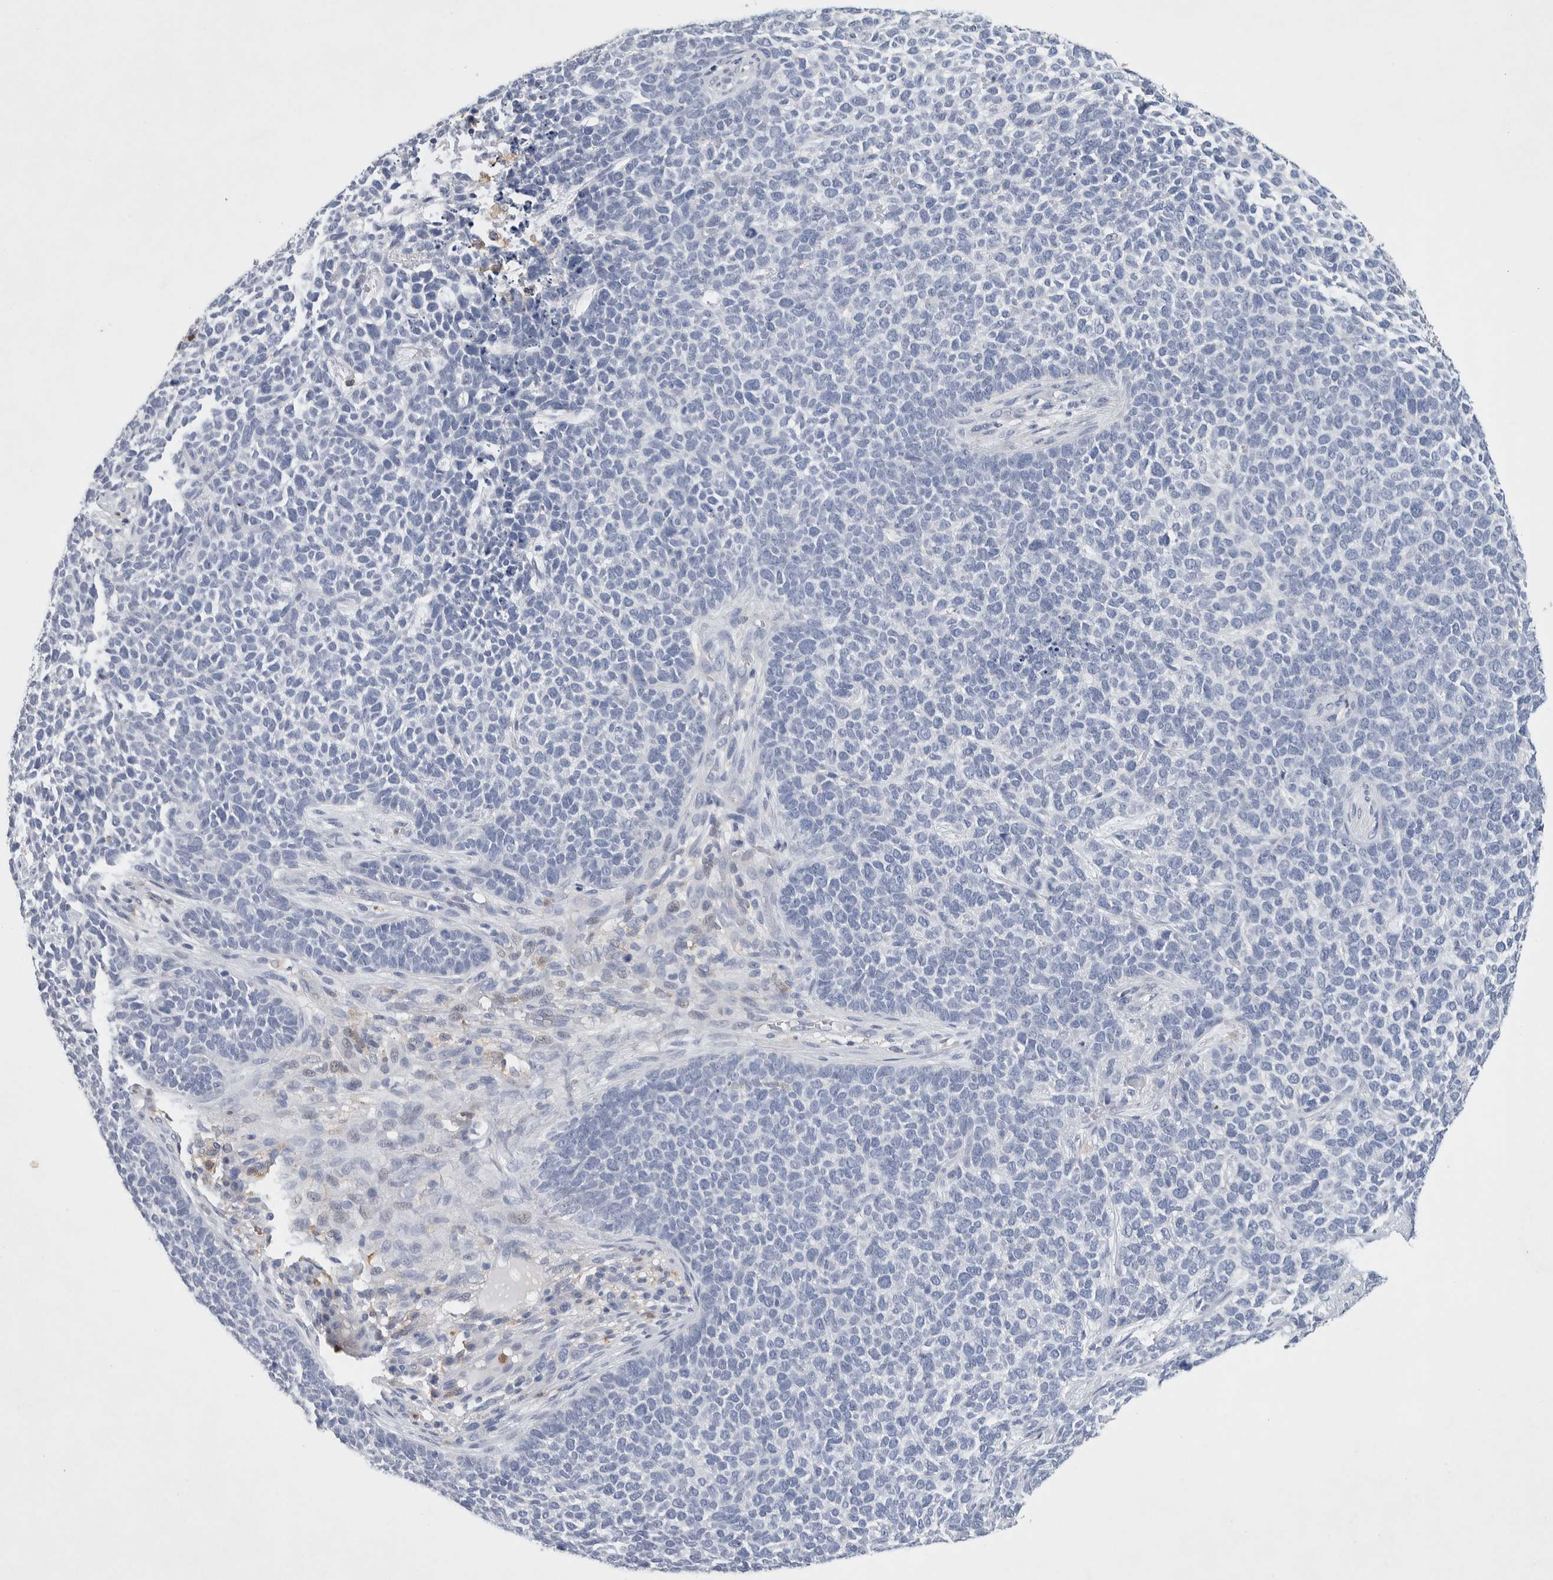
{"staining": {"intensity": "negative", "quantity": "none", "location": "none"}, "tissue": "skin cancer", "cell_type": "Tumor cells", "image_type": "cancer", "snomed": [{"axis": "morphology", "description": "Basal cell carcinoma"}, {"axis": "topography", "description": "Skin"}], "caption": "High magnification brightfield microscopy of skin cancer (basal cell carcinoma) stained with DAB (brown) and counterstained with hematoxylin (blue): tumor cells show no significant expression.", "gene": "NCF2", "patient": {"sex": "female", "age": 84}}